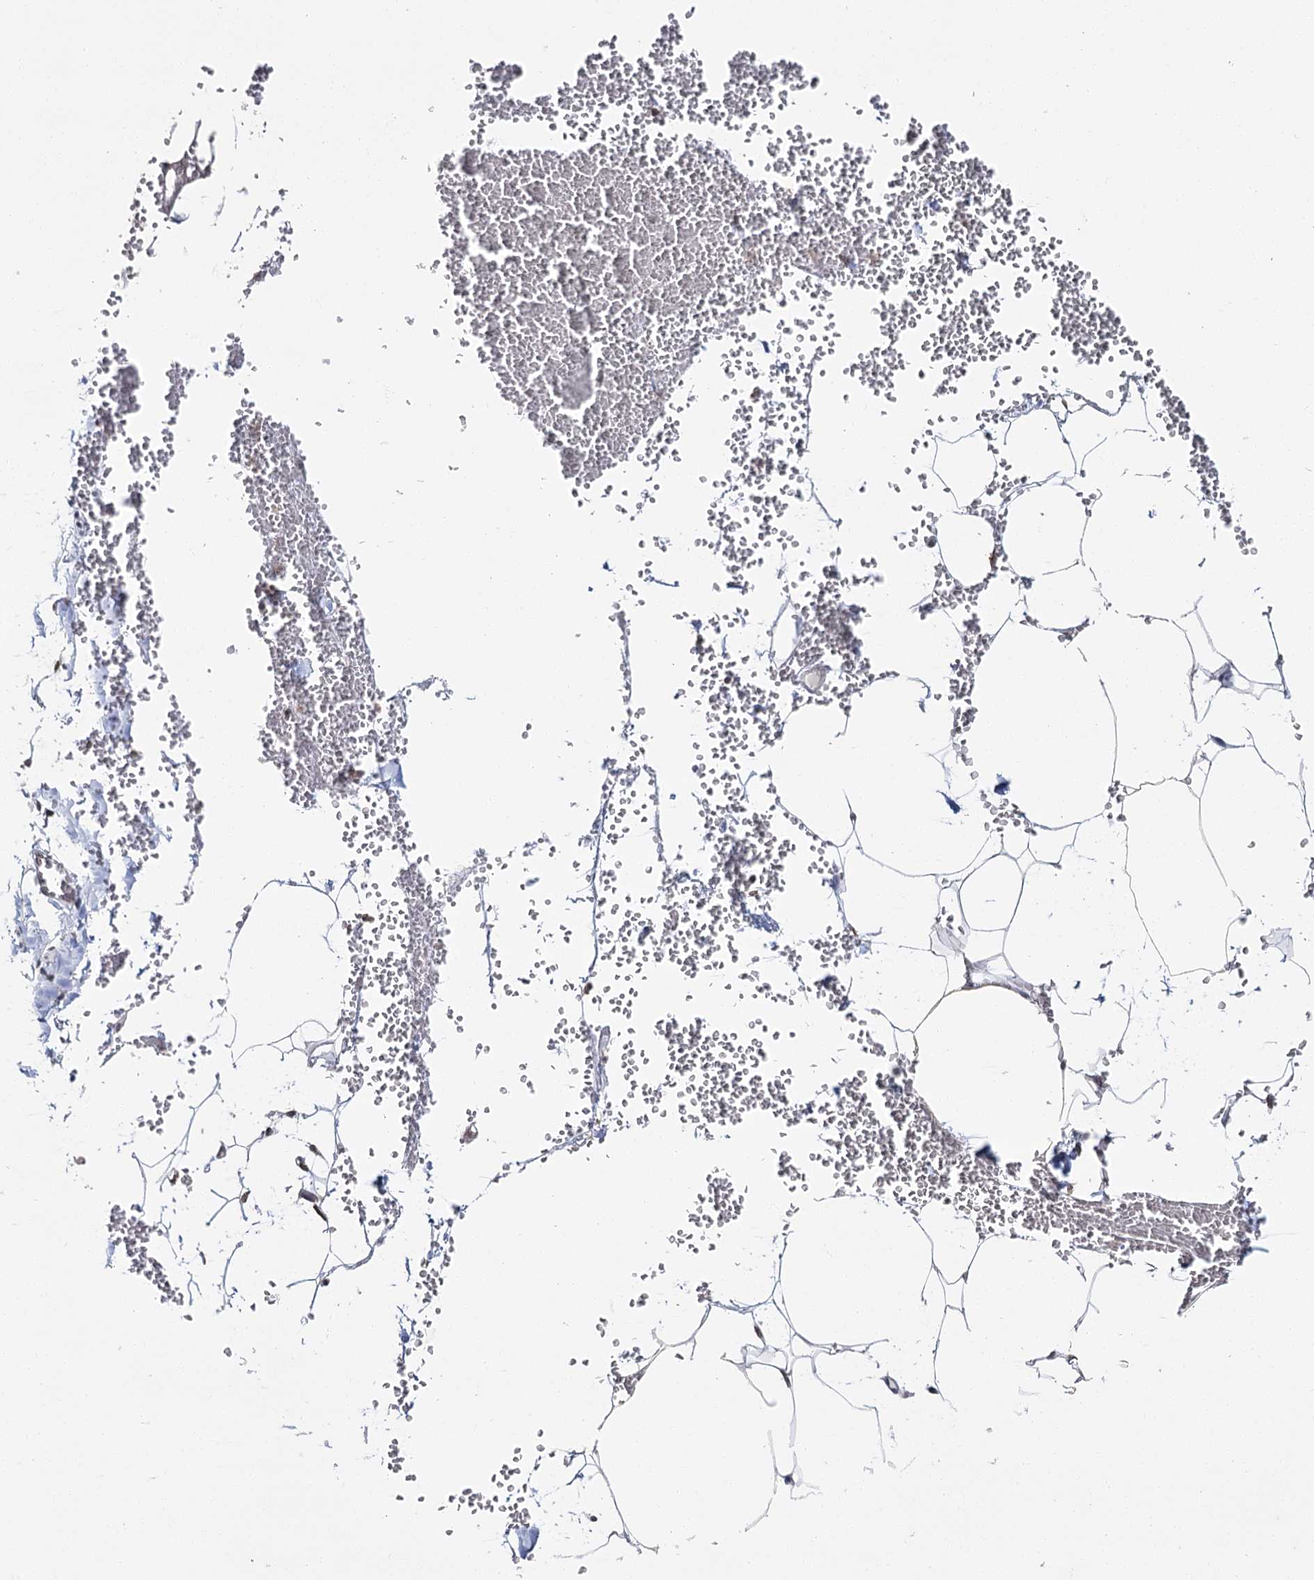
{"staining": {"intensity": "moderate", "quantity": ">75%", "location": "cytoplasmic/membranous,nuclear"}, "tissue": "adipose tissue", "cell_type": "Adipocytes", "image_type": "normal", "snomed": [{"axis": "morphology", "description": "Normal tissue, NOS"}, {"axis": "topography", "description": "Gallbladder"}, {"axis": "topography", "description": "Peripheral nerve tissue"}], "caption": "IHC micrograph of benign adipose tissue: adipose tissue stained using immunohistochemistry (IHC) shows medium levels of moderate protein expression localized specifically in the cytoplasmic/membranous,nuclear of adipocytes, appearing as a cytoplasmic/membranous,nuclear brown color.", "gene": "KIAA0930", "patient": {"sex": "male", "age": 38}}